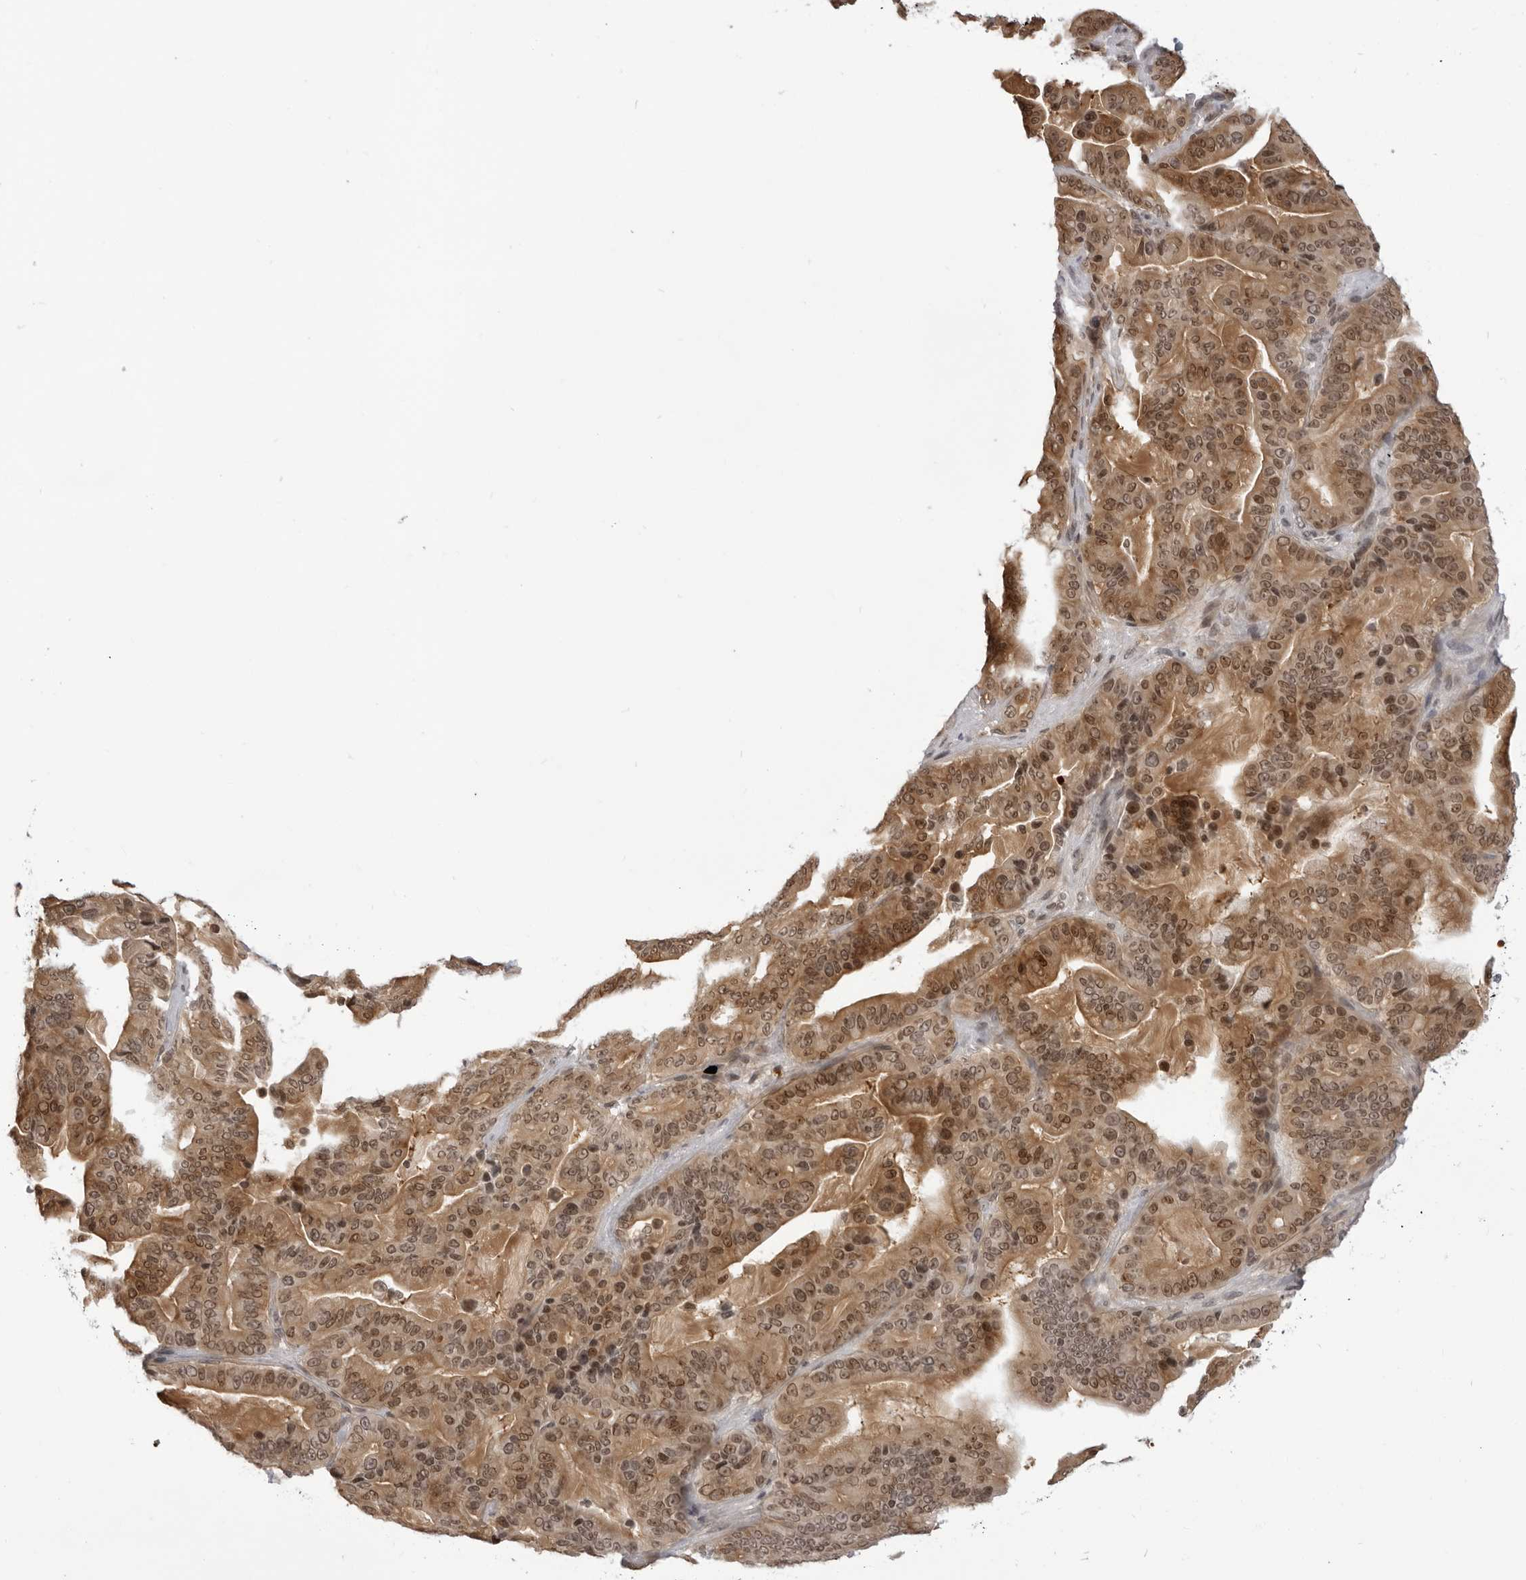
{"staining": {"intensity": "moderate", "quantity": ">75%", "location": "cytoplasmic/membranous,nuclear"}, "tissue": "pancreatic cancer", "cell_type": "Tumor cells", "image_type": "cancer", "snomed": [{"axis": "morphology", "description": "Adenocarcinoma, NOS"}, {"axis": "topography", "description": "Pancreas"}], "caption": "This image demonstrates pancreatic adenocarcinoma stained with immunohistochemistry to label a protein in brown. The cytoplasmic/membranous and nuclear of tumor cells show moderate positivity for the protein. Nuclei are counter-stained blue.", "gene": "SRGAP2", "patient": {"sex": "male", "age": 63}}